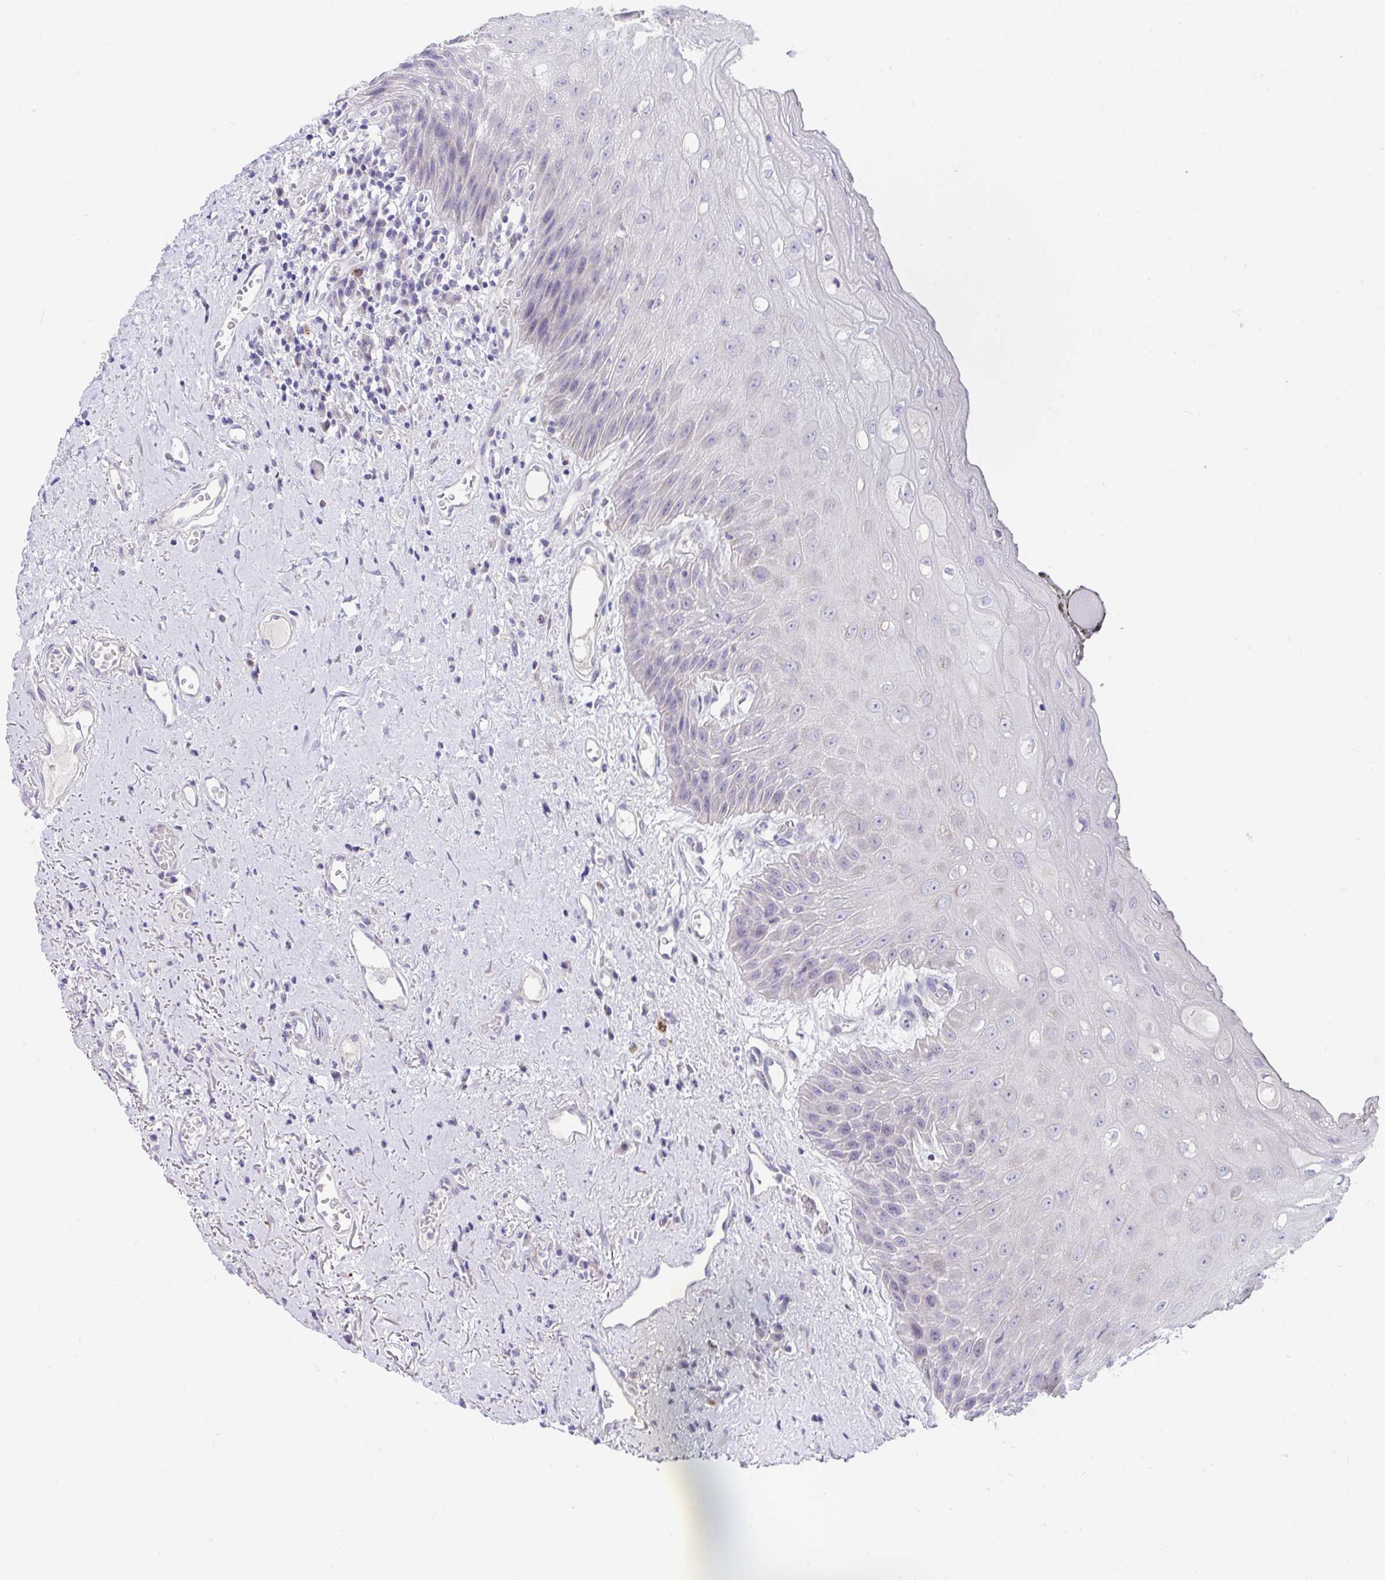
{"staining": {"intensity": "weak", "quantity": "<25%", "location": "cytoplasmic/membranous"}, "tissue": "oral mucosa", "cell_type": "Squamous epithelial cells", "image_type": "normal", "snomed": [{"axis": "morphology", "description": "Normal tissue, NOS"}, {"axis": "morphology", "description": "Squamous cell carcinoma, NOS"}, {"axis": "topography", "description": "Oral tissue"}, {"axis": "topography", "description": "Peripheral nerve tissue"}, {"axis": "topography", "description": "Head-Neck"}], "caption": "DAB immunohistochemical staining of normal human oral mucosa shows no significant expression in squamous epithelial cells.", "gene": "DTX3", "patient": {"sex": "female", "age": 59}}